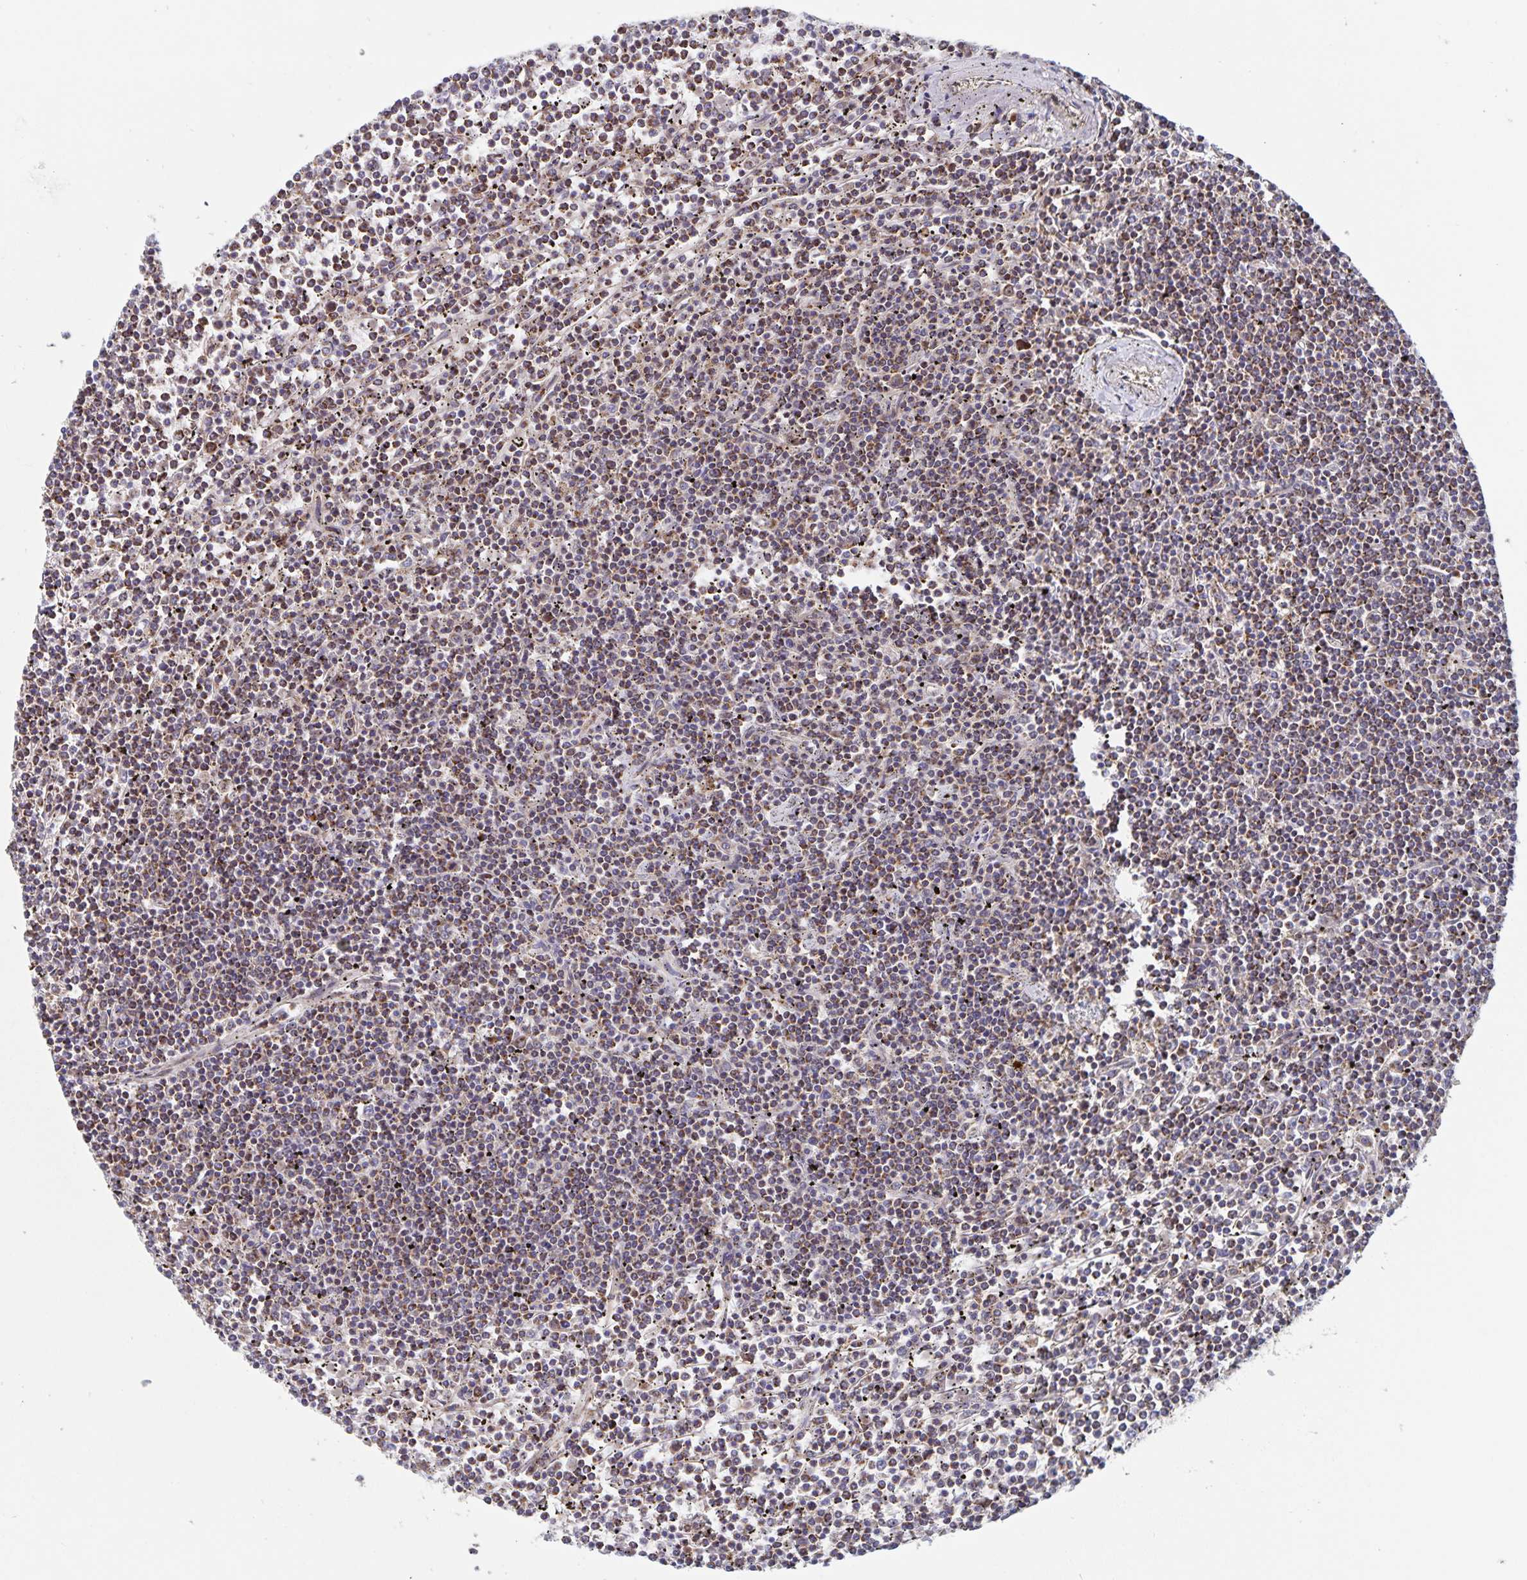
{"staining": {"intensity": "moderate", "quantity": ">75%", "location": "cytoplasmic/membranous"}, "tissue": "lymphoma", "cell_type": "Tumor cells", "image_type": "cancer", "snomed": [{"axis": "morphology", "description": "Malignant lymphoma, non-Hodgkin's type, Low grade"}, {"axis": "topography", "description": "Spleen"}], "caption": "Immunohistochemical staining of human lymphoma demonstrates medium levels of moderate cytoplasmic/membranous protein positivity in about >75% of tumor cells. (Brightfield microscopy of DAB IHC at high magnification).", "gene": "ACACA", "patient": {"sex": "female", "age": 19}}